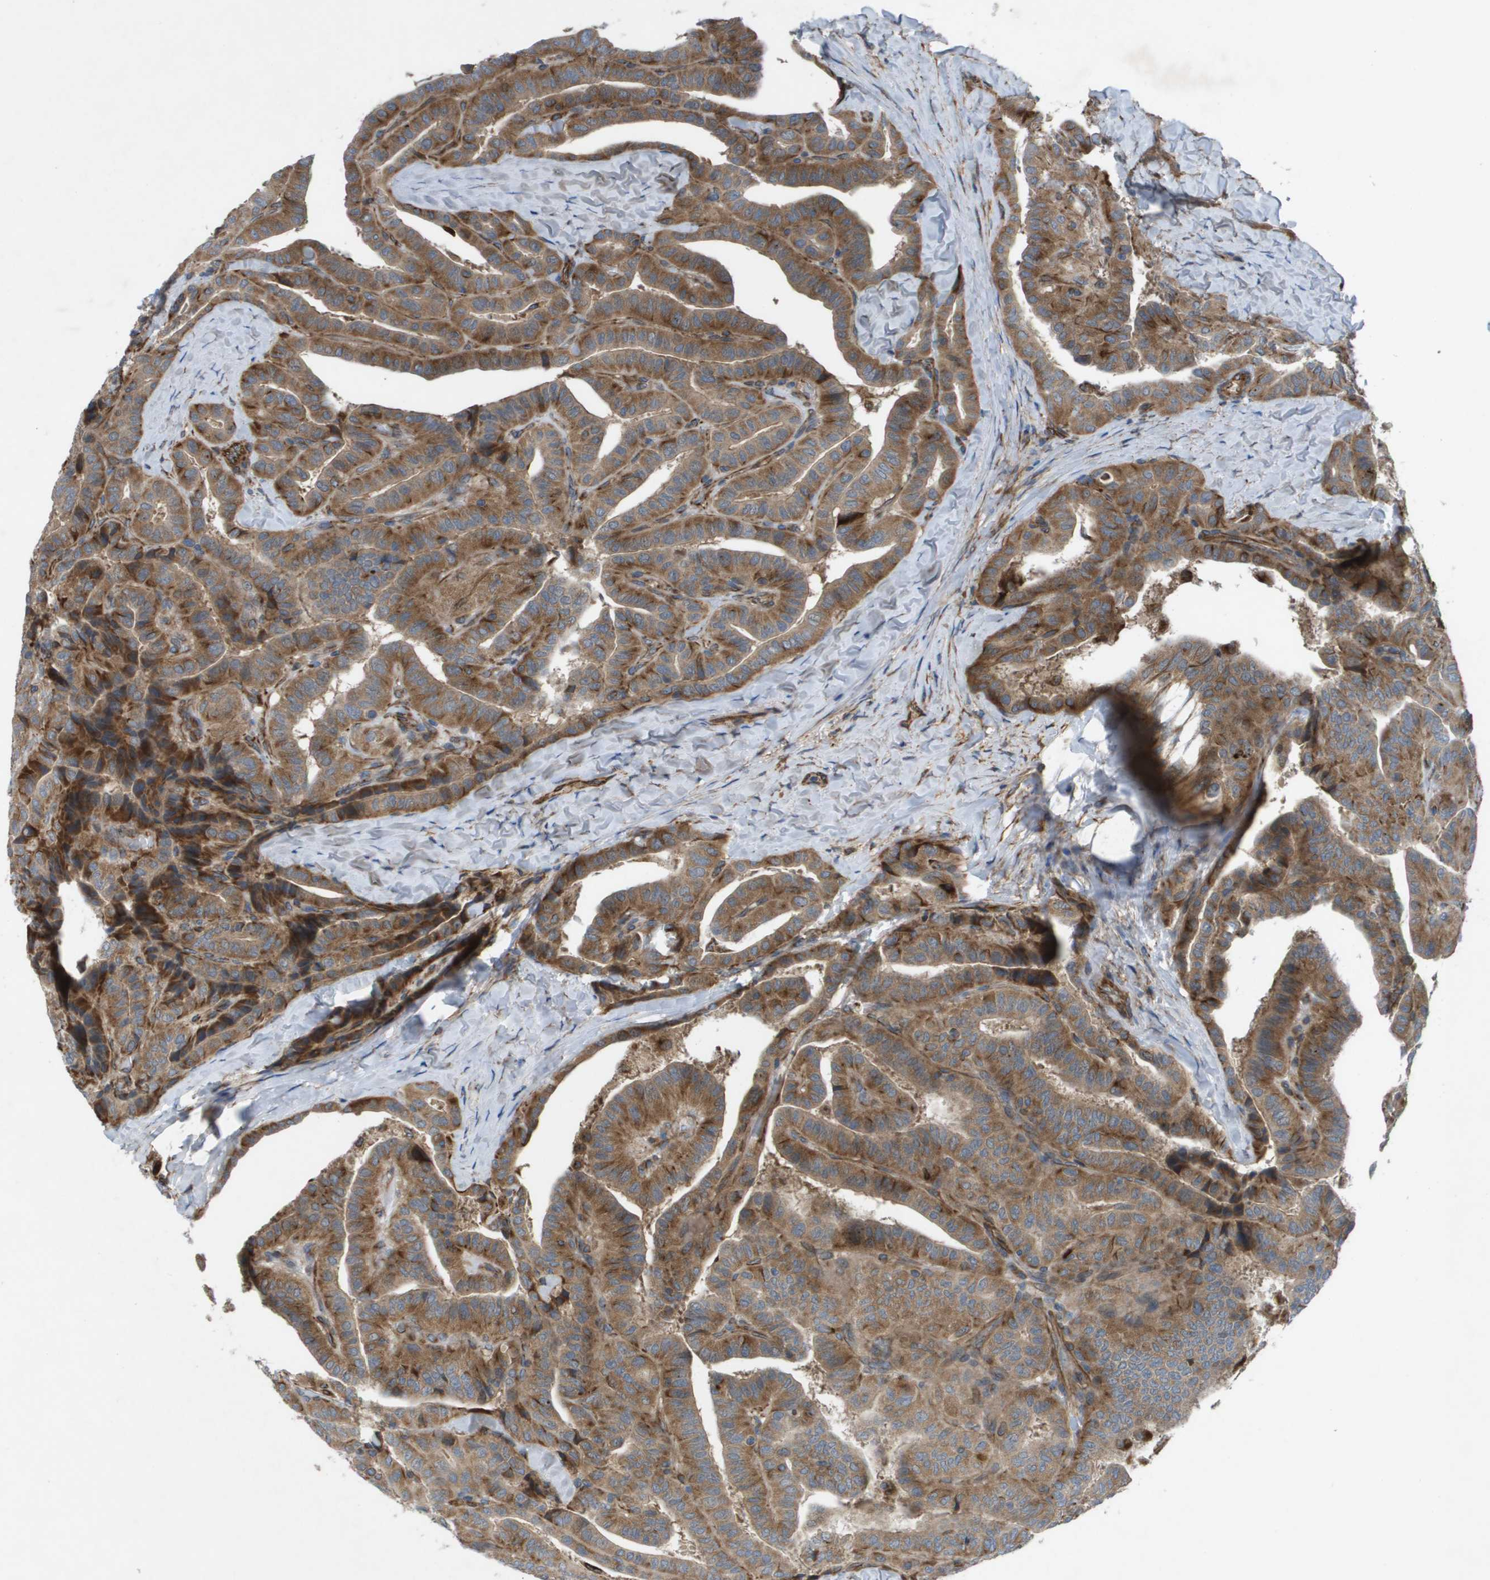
{"staining": {"intensity": "moderate", "quantity": ">75%", "location": "cytoplasmic/membranous"}, "tissue": "thyroid cancer", "cell_type": "Tumor cells", "image_type": "cancer", "snomed": [{"axis": "morphology", "description": "Papillary adenocarcinoma, NOS"}, {"axis": "topography", "description": "Thyroid gland"}], "caption": "There is medium levels of moderate cytoplasmic/membranous expression in tumor cells of thyroid cancer (papillary adenocarcinoma), as demonstrated by immunohistochemical staining (brown color).", "gene": "SLC6A9", "patient": {"sex": "male", "age": 77}}